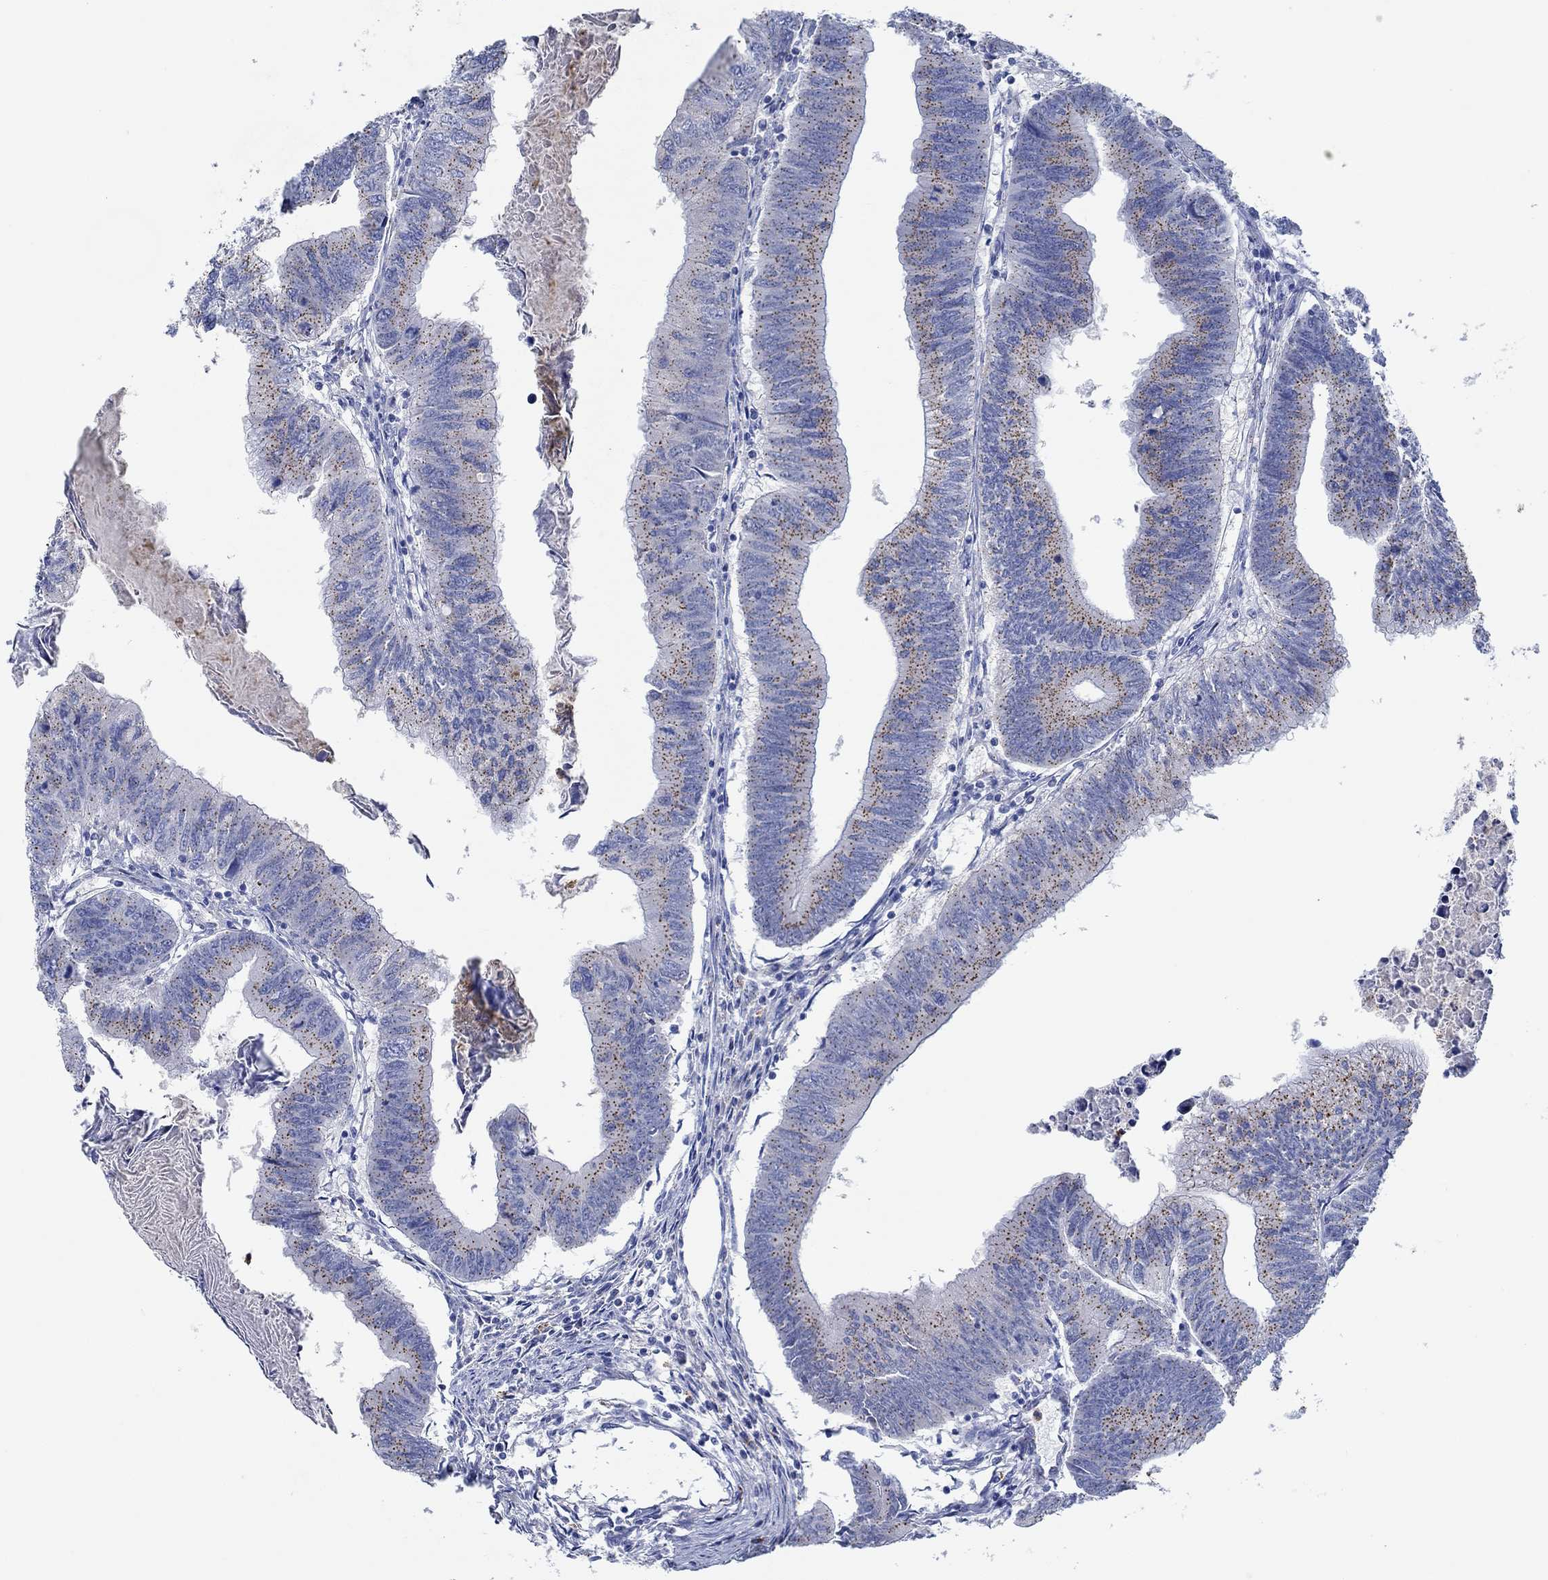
{"staining": {"intensity": "moderate", "quantity": "<25%", "location": "cytoplasmic/membranous"}, "tissue": "colorectal cancer", "cell_type": "Tumor cells", "image_type": "cancer", "snomed": [{"axis": "morphology", "description": "Adenocarcinoma, NOS"}, {"axis": "topography", "description": "Colon"}], "caption": "A brown stain shows moderate cytoplasmic/membranous positivity of a protein in human colorectal cancer (adenocarcinoma) tumor cells.", "gene": "CPM", "patient": {"sex": "male", "age": 53}}